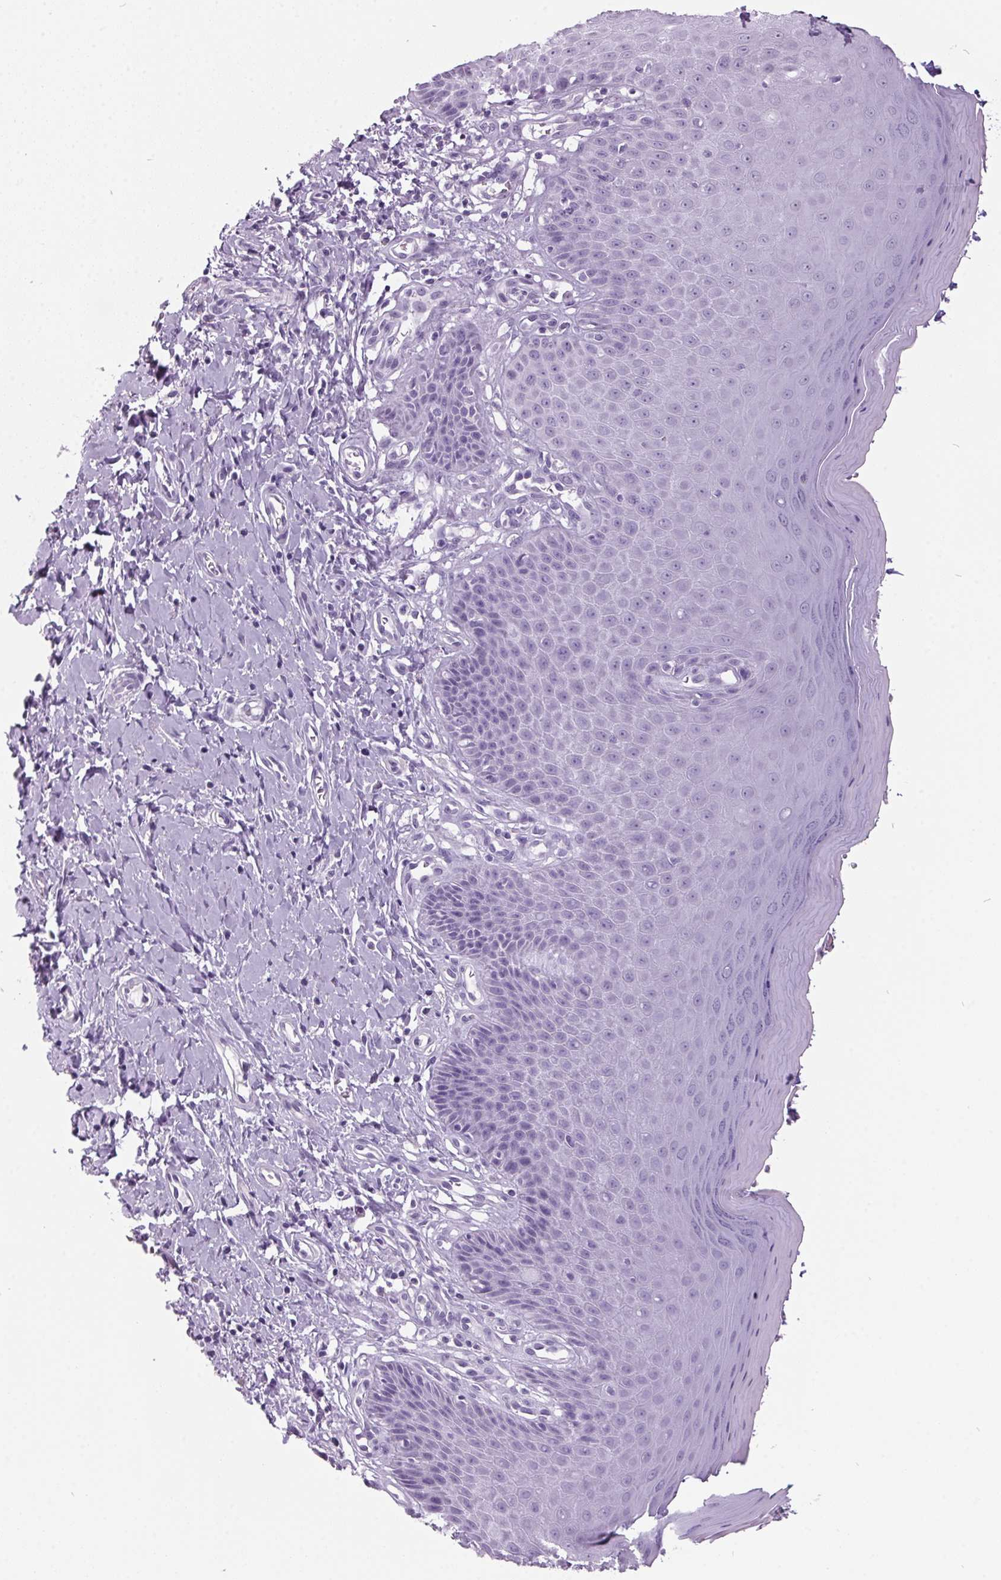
{"staining": {"intensity": "negative", "quantity": "none", "location": "none"}, "tissue": "vagina", "cell_type": "Squamous epithelial cells", "image_type": "normal", "snomed": [{"axis": "morphology", "description": "Normal tissue, NOS"}, {"axis": "topography", "description": "Vagina"}], "caption": "Immunohistochemistry of benign vagina exhibits no expression in squamous epithelial cells.", "gene": "ODAD2", "patient": {"sex": "female", "age": 83}}